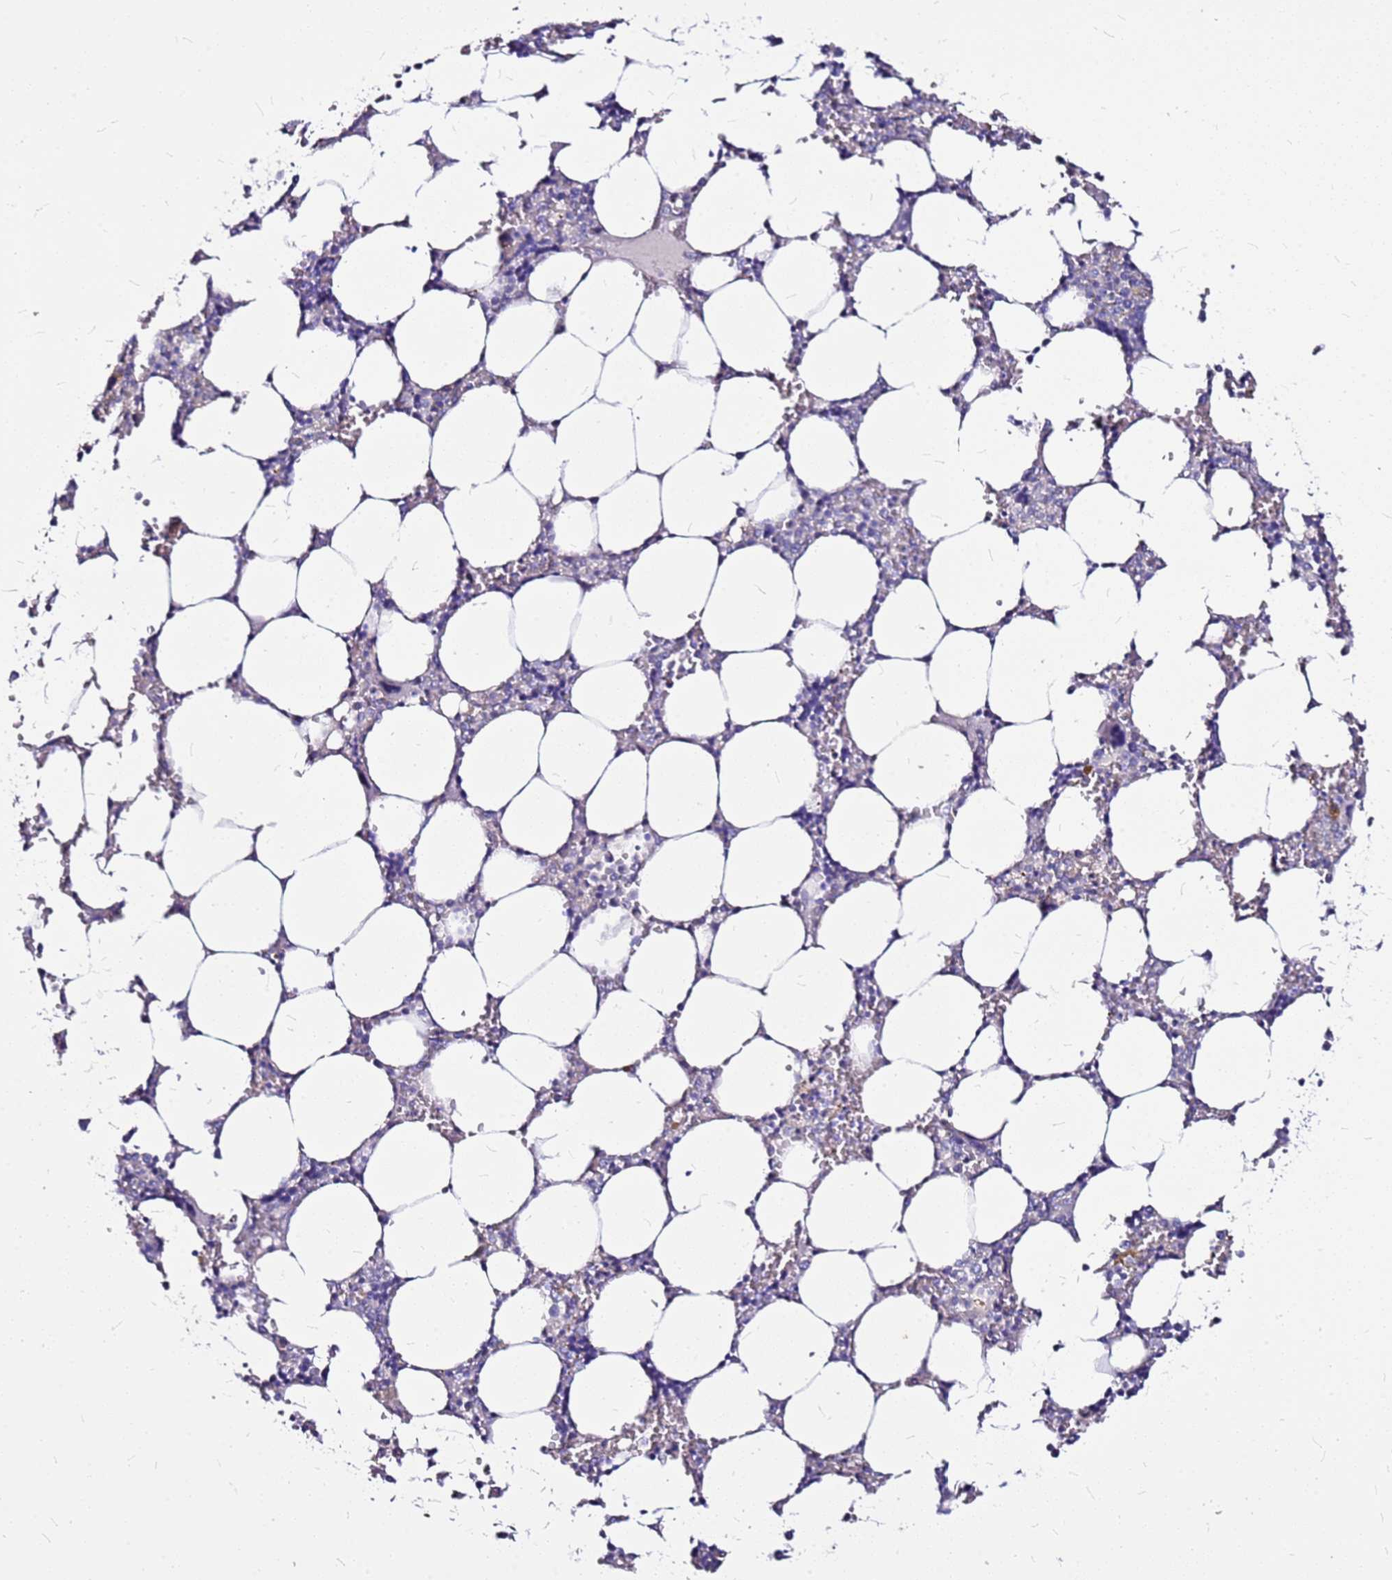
{"staining": {"intensity": "weak", "quantity": "<25%", "location": "cytoplasmic/membranous"}, "tissue": "bone marrow", "cell_type": "Hematopoietic cells", "image_type": "normal", "snomed": [{"axis": "morphology", "description": "Normal tissue, NOS"}, {"axis": "topography", "description": "Bone marrow"}], "caption": "Image shows no protein positivity in hematopoietic cells of benign bone marrow. Nuclei are stained in blue.", "gene": "CASD1", "patient": {"sex": "male", "age": 64}}